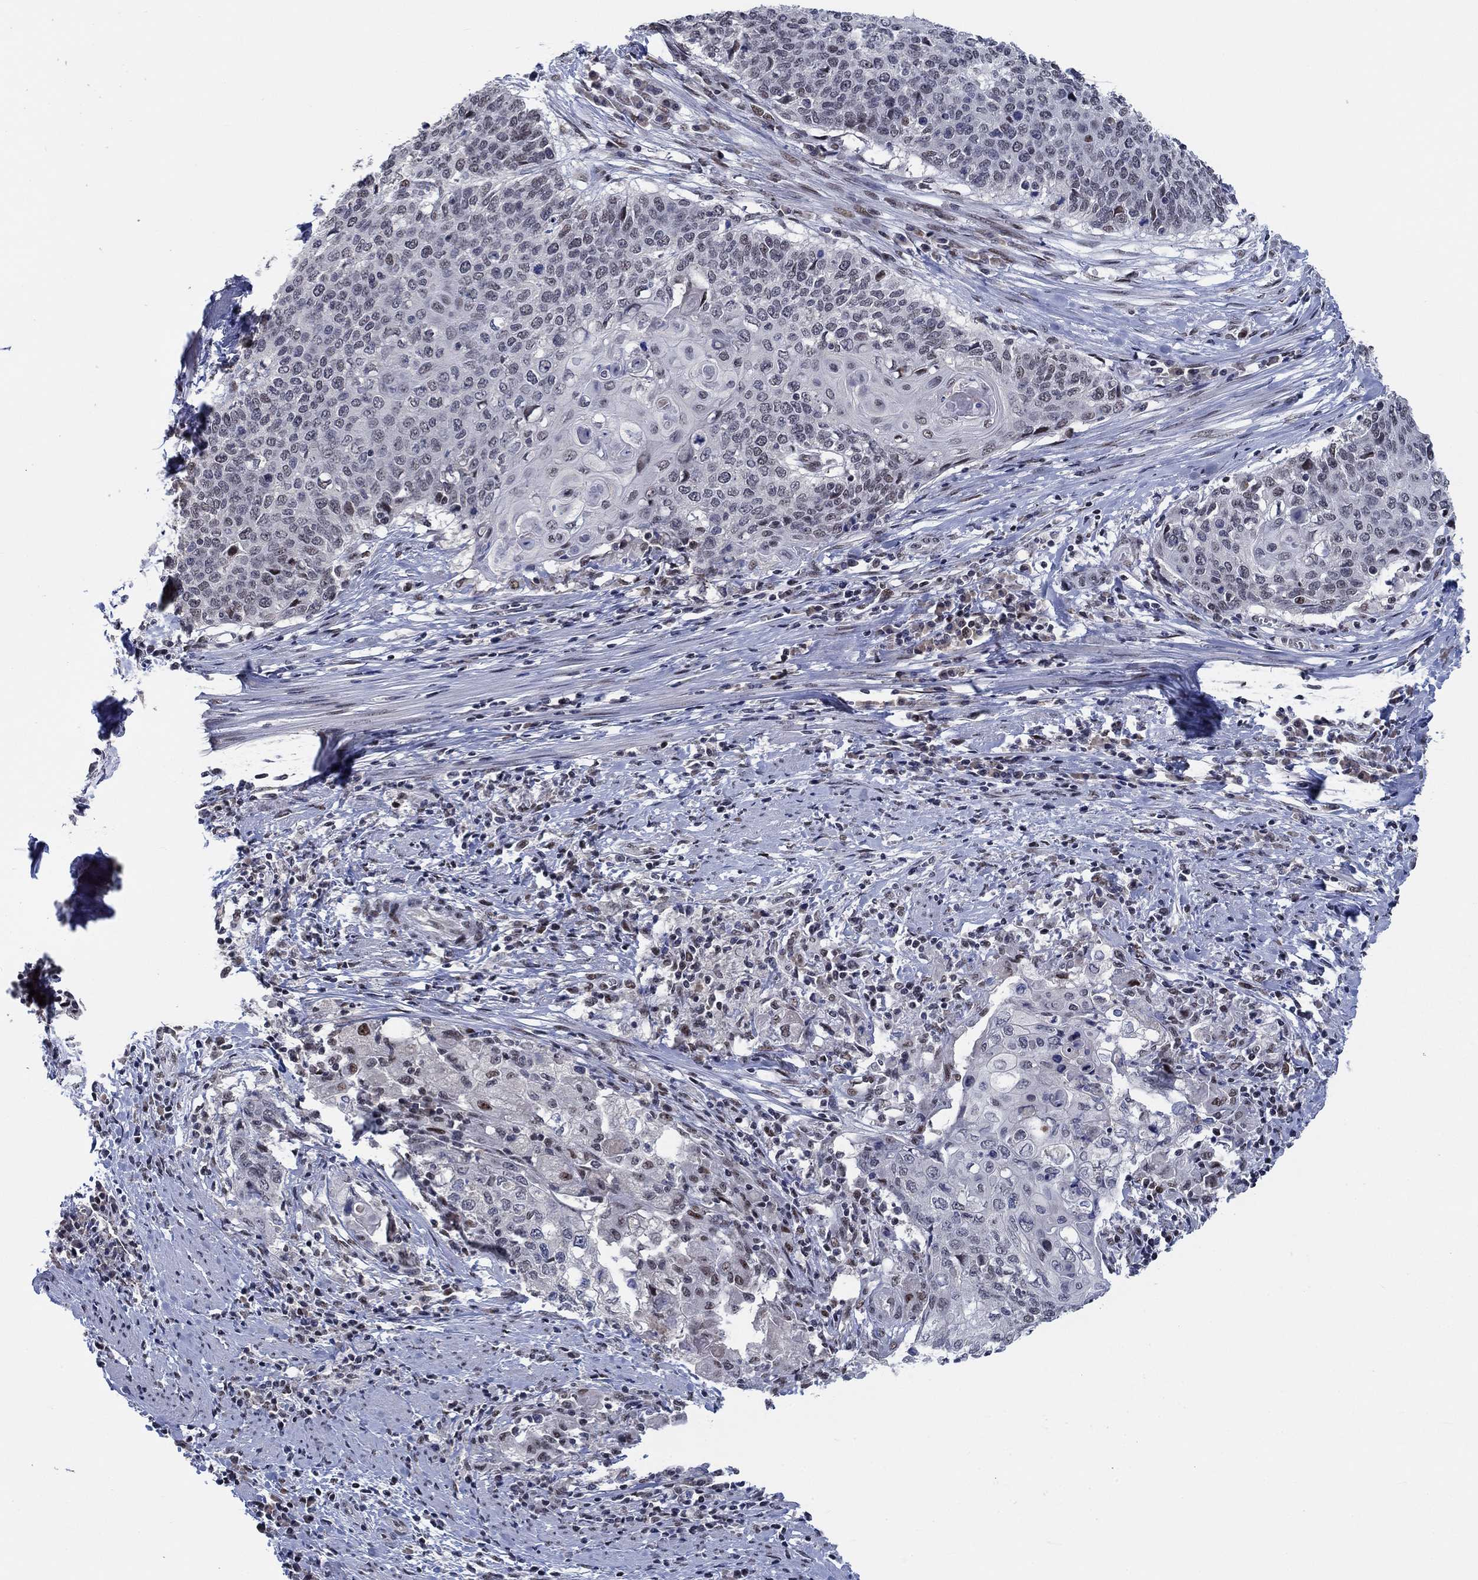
{"staining": {"intensity": "moderate", "quantity": "<25%", "location": "nuclear"}, "tissue": "cervical cancer", "cell_type": "Tumor cells", "image_type": "cancer", "snomed": [{"axis": "morphology", "description": "Squamous cell carcinoma, NOS"}, {"axis": "topography", "description": "Cervix"}], "caption": "The immunohistochemical stain labels moderate nuclear staining in tumor cells of cervical cancer (squamous cell carcinoma) tissue.", "gene": "HTN1", "patient": {"sex": "female", "age": 39}}